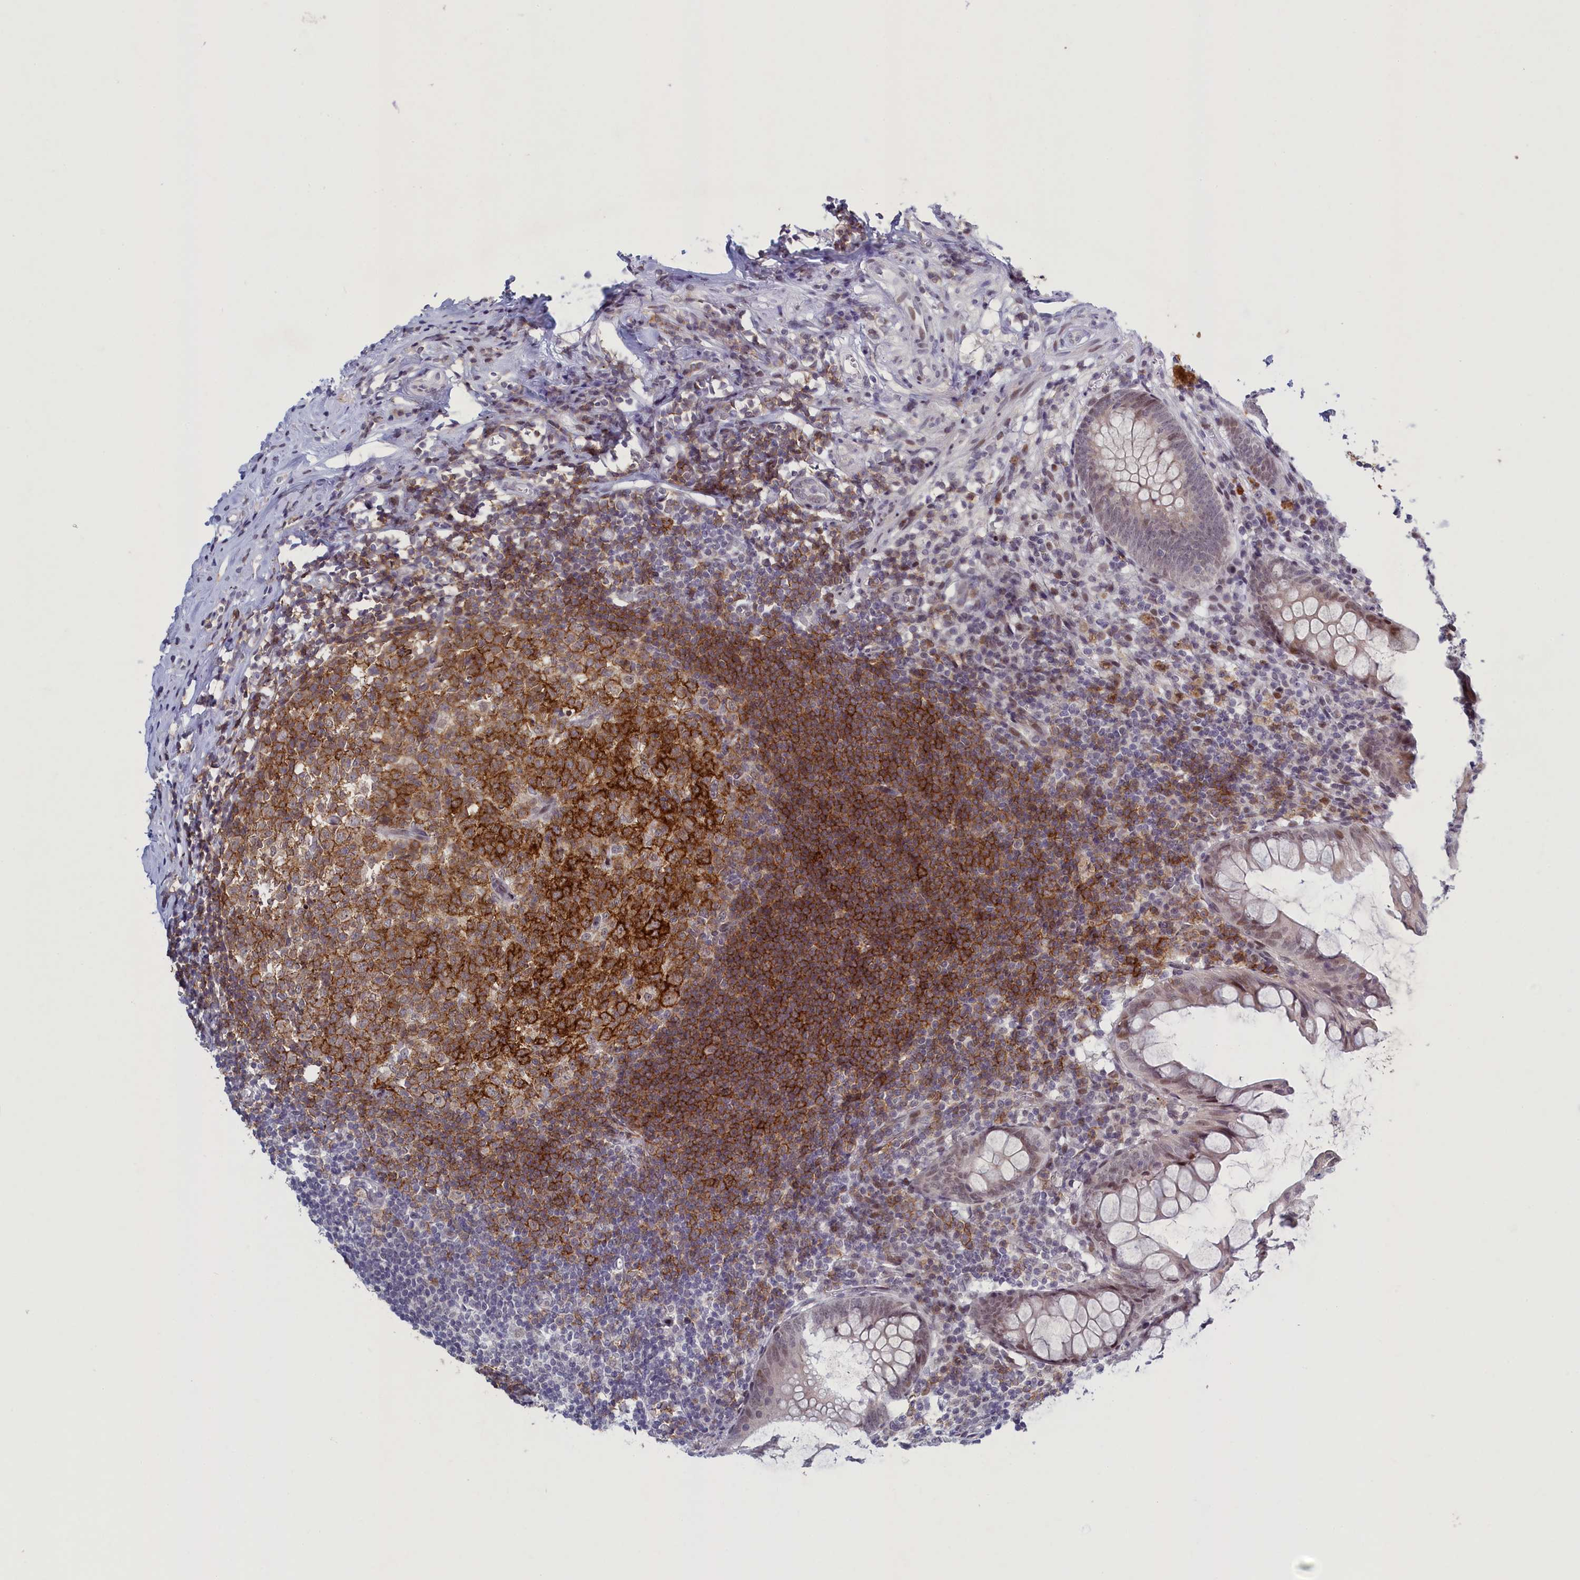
{"staining": {"intensity": "moderate", "quantity": "<25%", "location": "nuclear"}, "tissue": "appendix", "cell_type": "Glandular cells", "image_type": "normal", "snomed": [{"axis": "morphology", "description": "Normal tissue, NOS"}, {"axis": "topography", "description": "Appendix"}], "caption": "Immunohistochemistry staining of normal appendix, which shows low levels of moderate nuclear staining in about <25% of glandular cells indicating moderate nuclear protein expression. The staining was performed using DAB (3,3'-diaminobenzidine) (brown) for protein detection and nuclei were counterstained in hematoxylin (blue).", "gene": "ATF7IP2", "patient": {"sex": "female", "age": 51}}